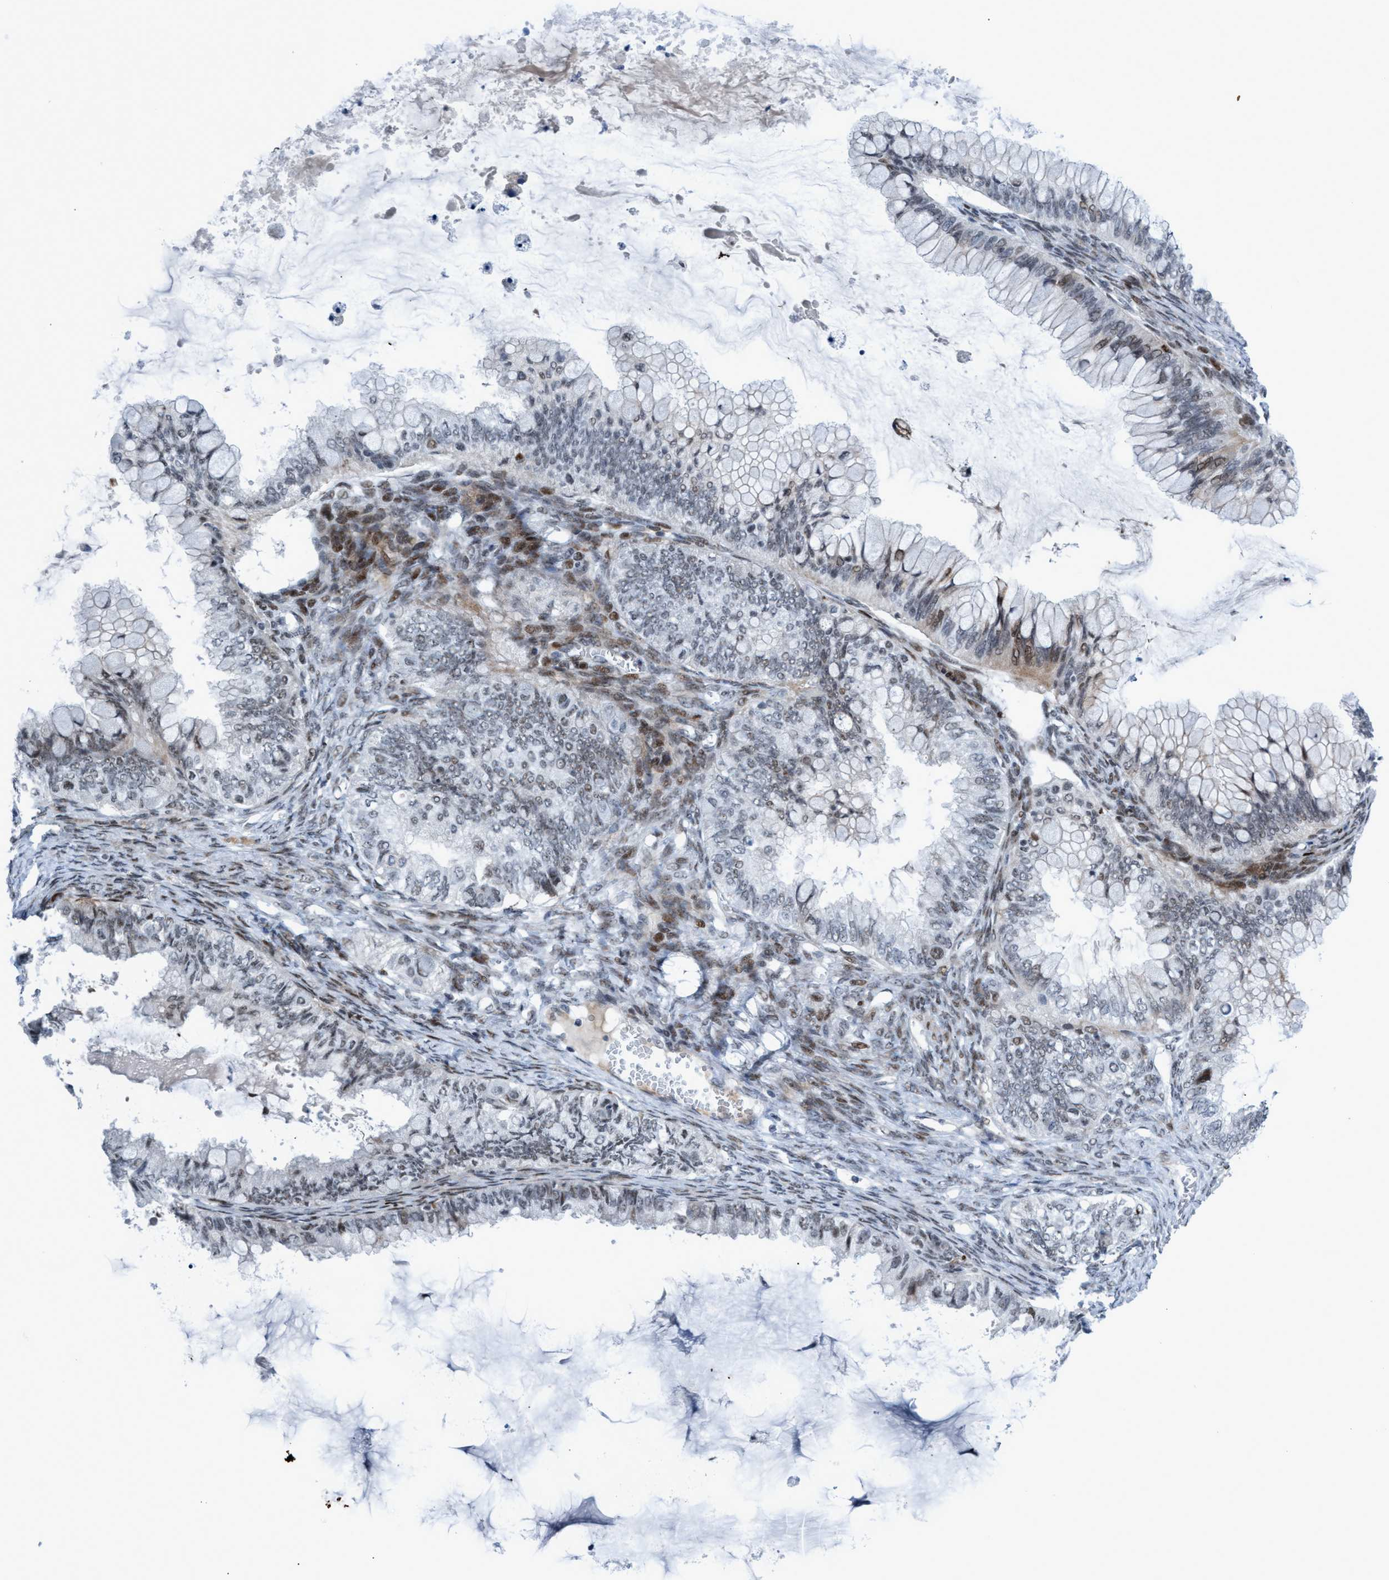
{"staining": {"intensity": "weak", "quantity": "<25%", "location": "cytoplasmic/membranous,nuclear"}, "tissue": "ovarian cancer", "cell_type": "Tumor cells", "image_type": "cancer", "snomed": [{"axis": "morphology", "description": "Cystadenocarcinoma, mucinous, NOS"}, {"axis": "topography", "description": "Ovary"}], "caption": "The immunohistochemistry (IHC) image has no significant staining in tumor cells of ovarian mucinous cystadenocarcinoma tissue.", "gene": "CWC27", "patient": {"sex": "female", "age": 80}}